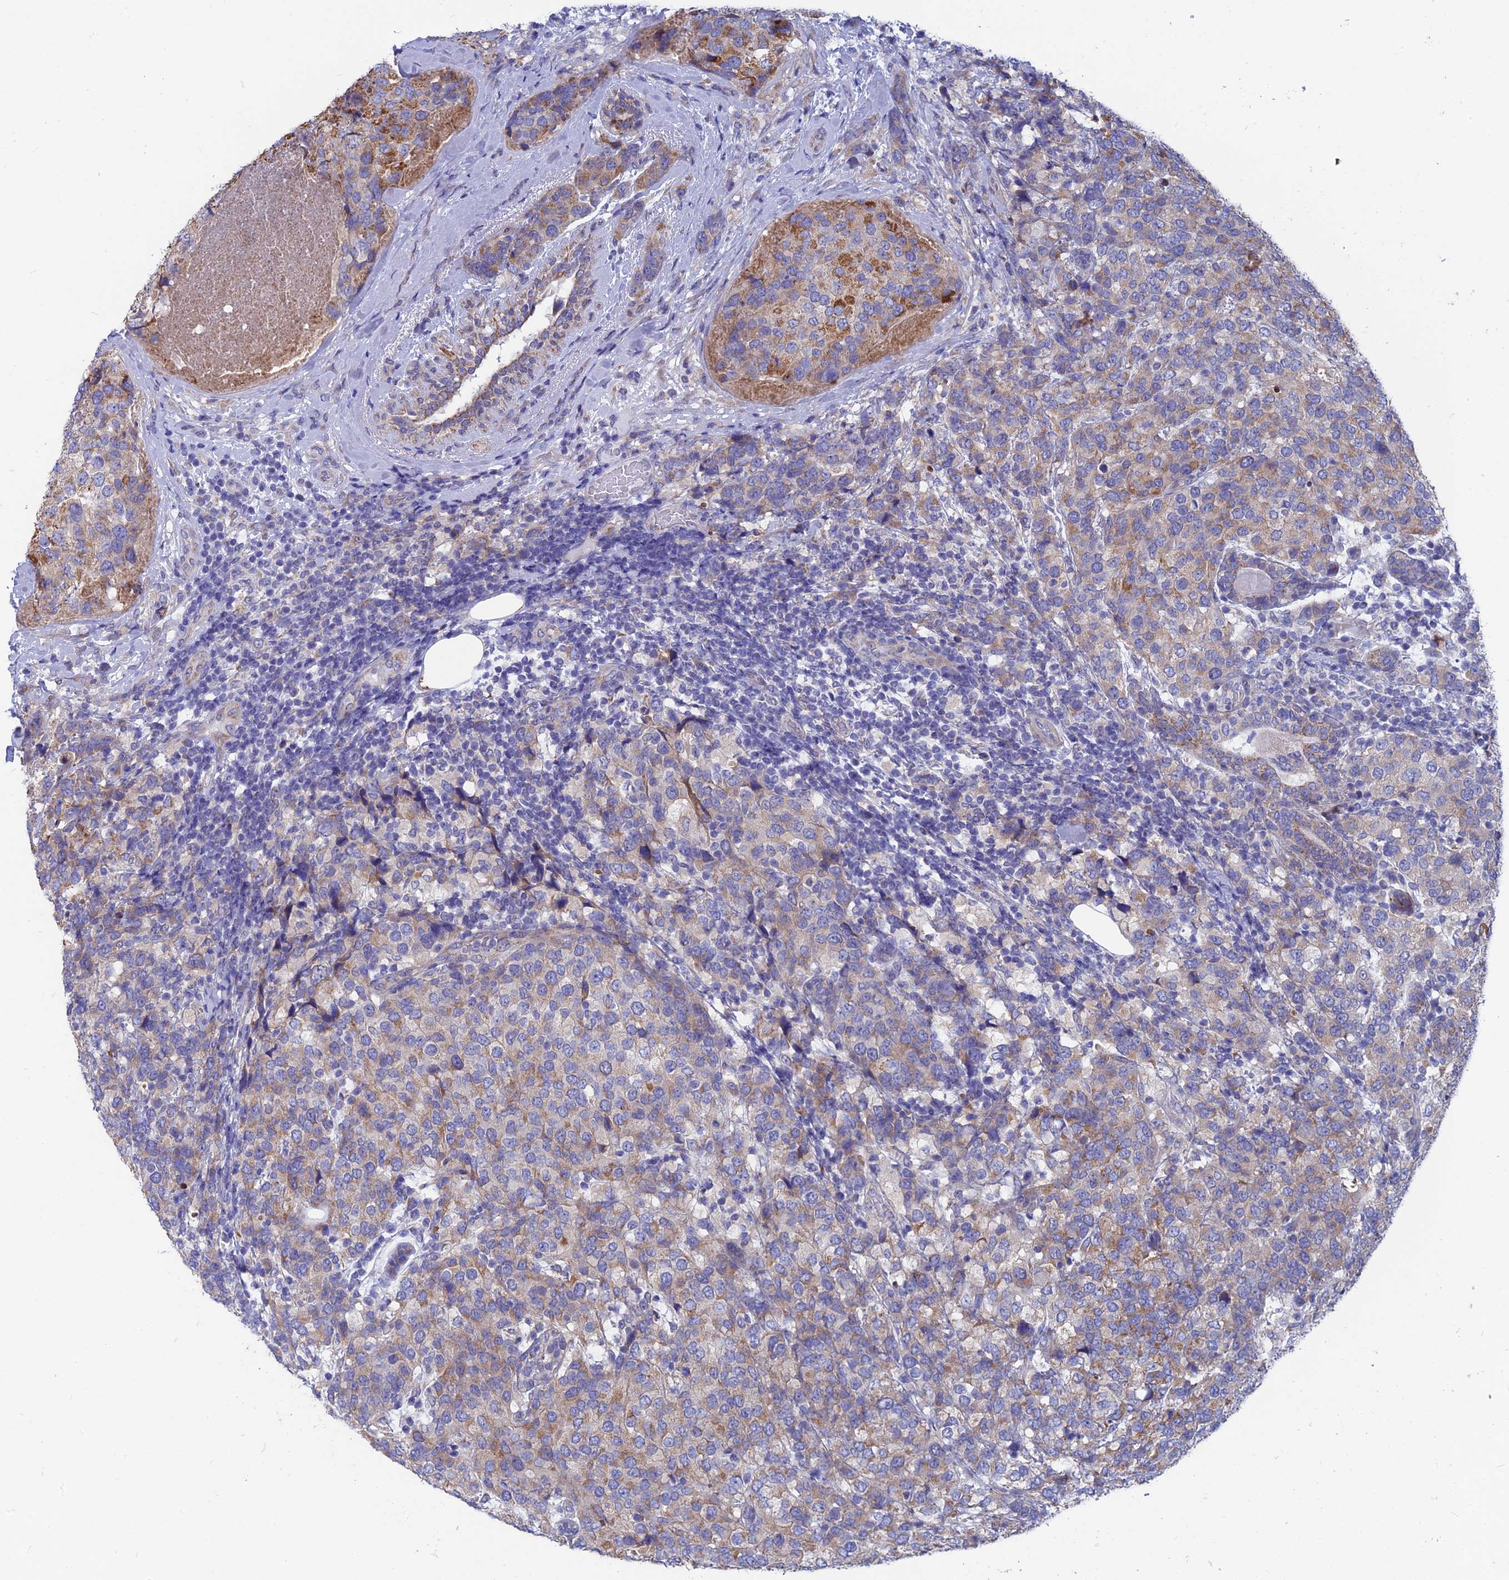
{"staining": {"intensity": "moderate", "quantity": "25%-75%", "location": "cytoplasmic/membranous"}, "tissue": "breast cancer", "cell_type": "Tumor cells", "image_type": "cancer", "snomed": [{"axis": "morphology", "description": "Lobular carcinoma"}, {"axis": "topography", "description": "Breast"}], "caption": "IHC image of neoplastic tissue: human breast cancer stained using IHC demonstrates medium levels of moderate protein expression localized specifically in the cytoplasmic/membranous of tumor cells, appearing as a cytoplasmic/membranous brown color.", "gene": "AK4", "patient": {"sex": "female", "age": 59}}